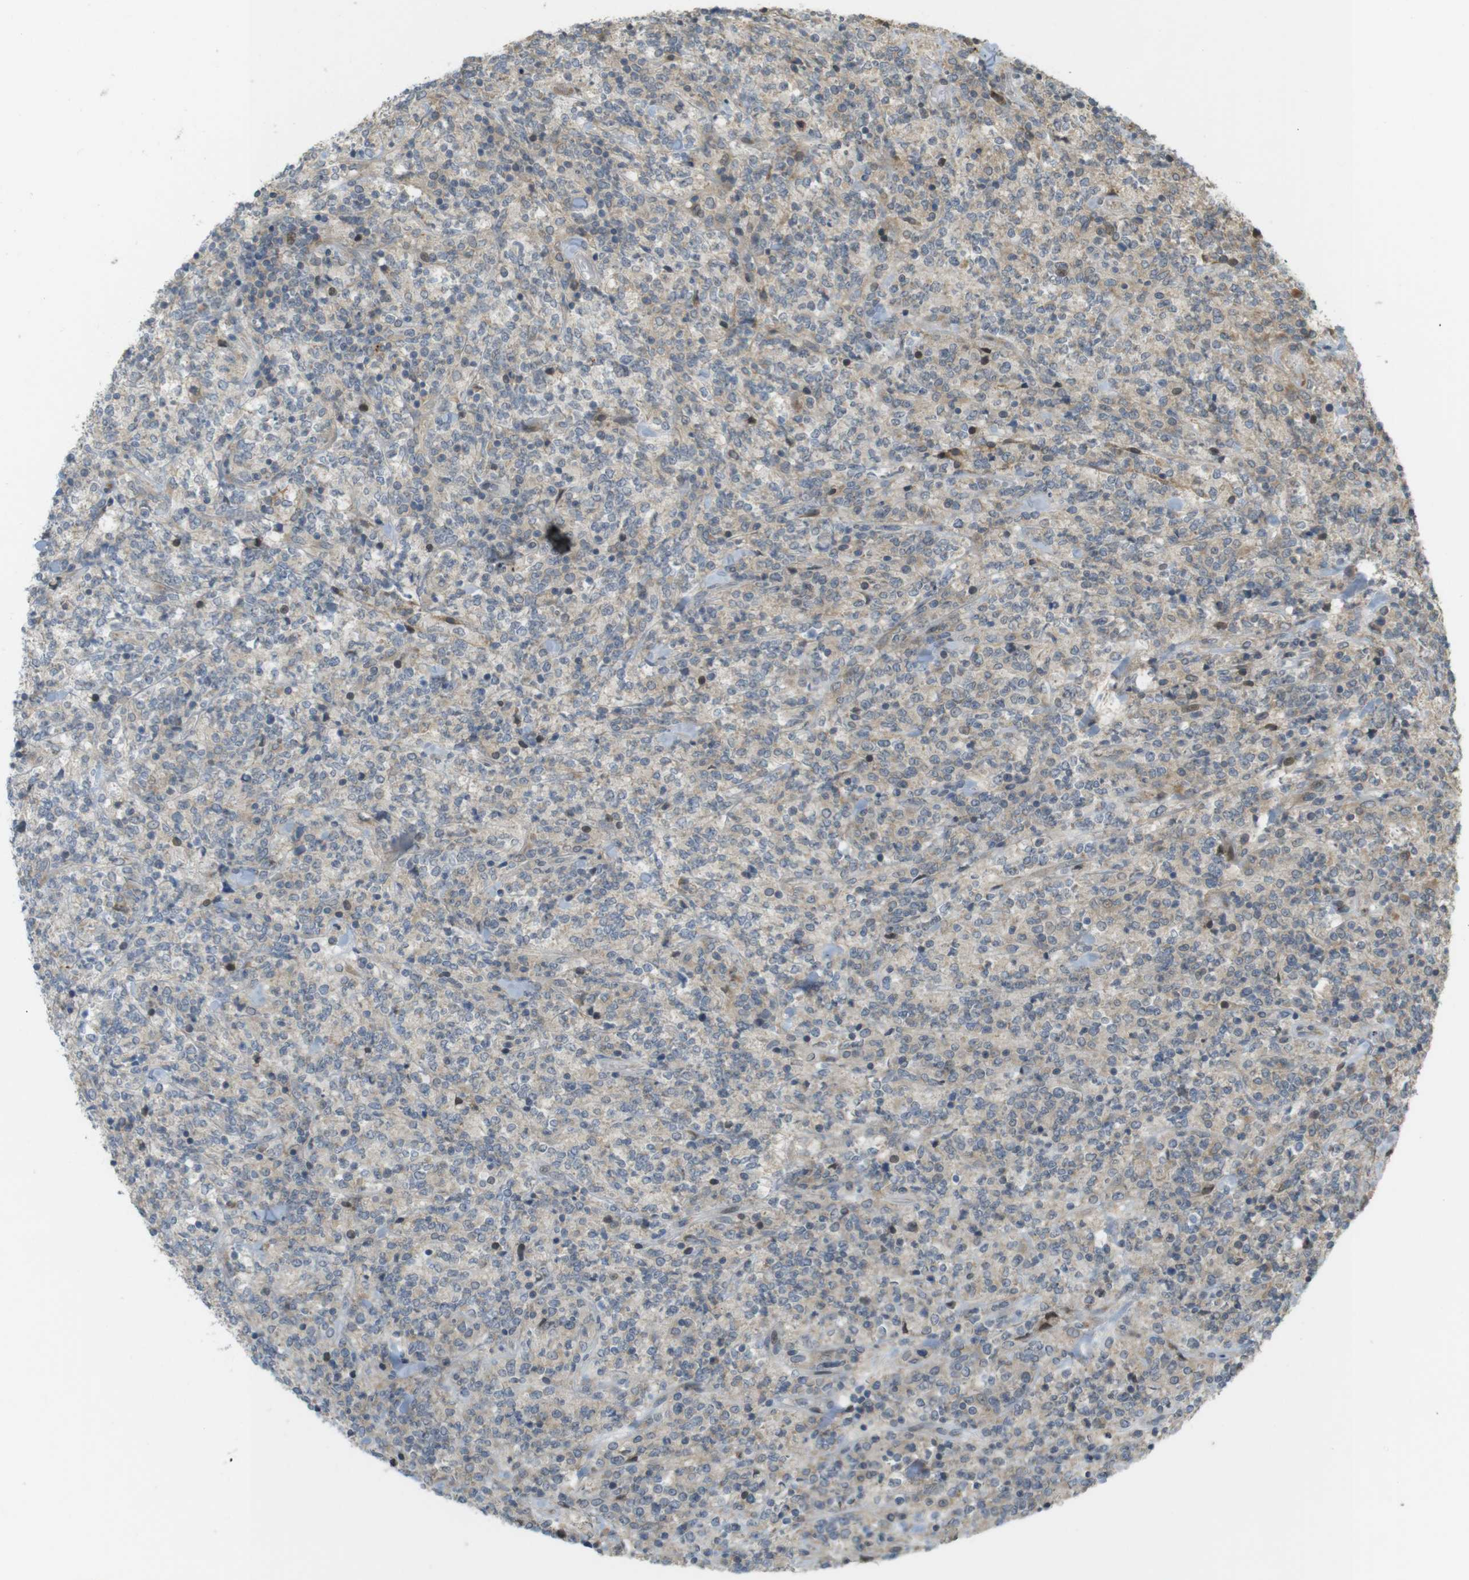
{"staining": {"intensity": "weak", "quantity": "<25%", "location": "cytoplasmic/membranous"}, "tissue": "lymphoma", "cell_type": "Tumor cells", "image_type": "cancer", "snomed": [{"axis": "morphology", "description": "Malignant lymphoma, non-Hodgkin's type, High grade"}, {"axis": "topography", "description": "Soft tissue"}], "caption": "Tumor cells are negative for protein expression in human malignant lymphoma, non-Hodgkin's type (high-grade).", "gene": "CLRN3", "patient": {"sex": "male", "age": 18}}